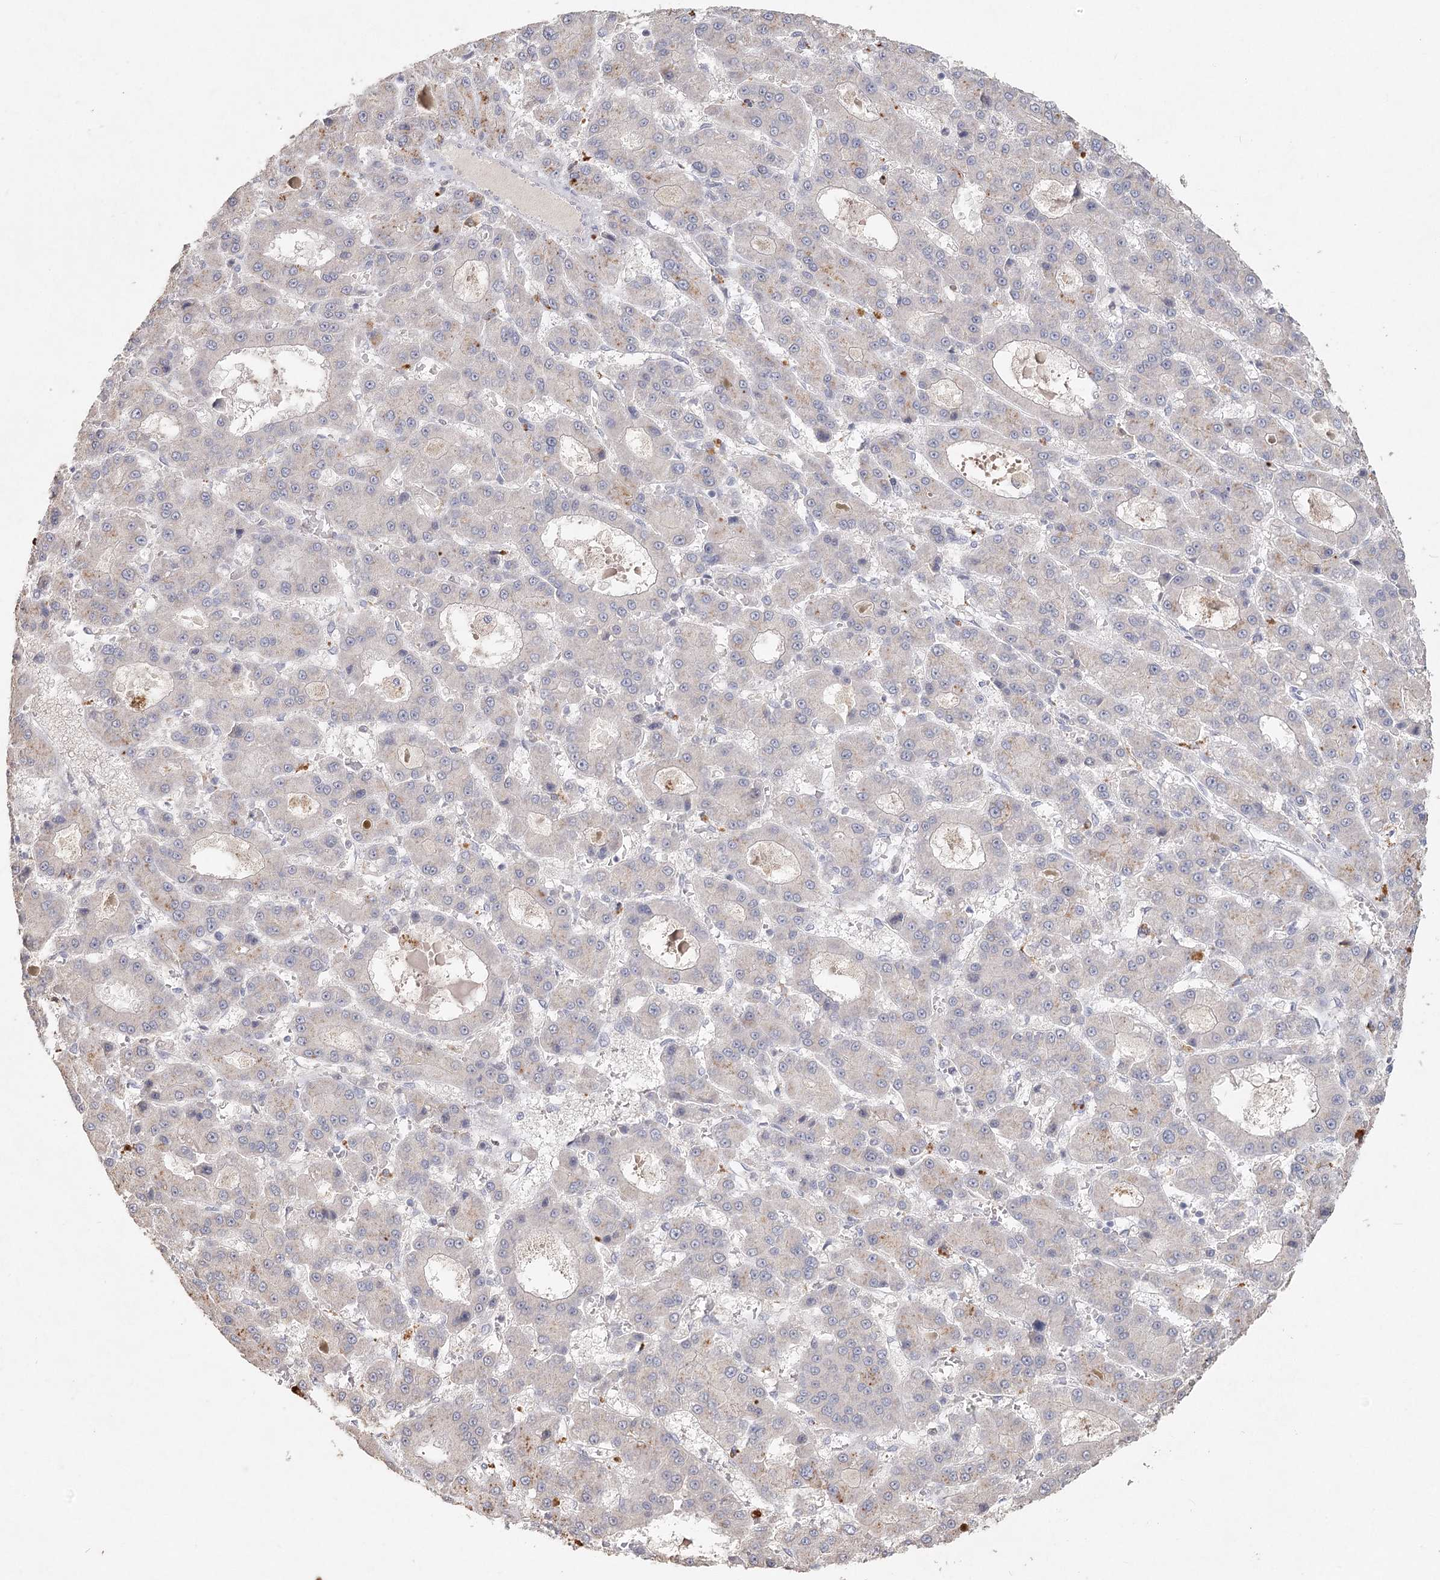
{"staining": {"intensity": "weak", "quantity": "<25%", "location": "cytoplasmic/membranous"}, "tissue": "liver cancer", "cell_type": "Tumor cells", "image_type": "cancer", "snomed": [{"axis": "morphology", "description": "Carcinoma, Hepatocellular, NOS"}, {"axis": "topography", "description": "Liver"}], "caption": "IHC micrograph of liver cancer stained for a protein (brown), which reveals no expression in tumor cells.", "gene": "ARSI", "patient": {"sex": "male", "age": 70}}